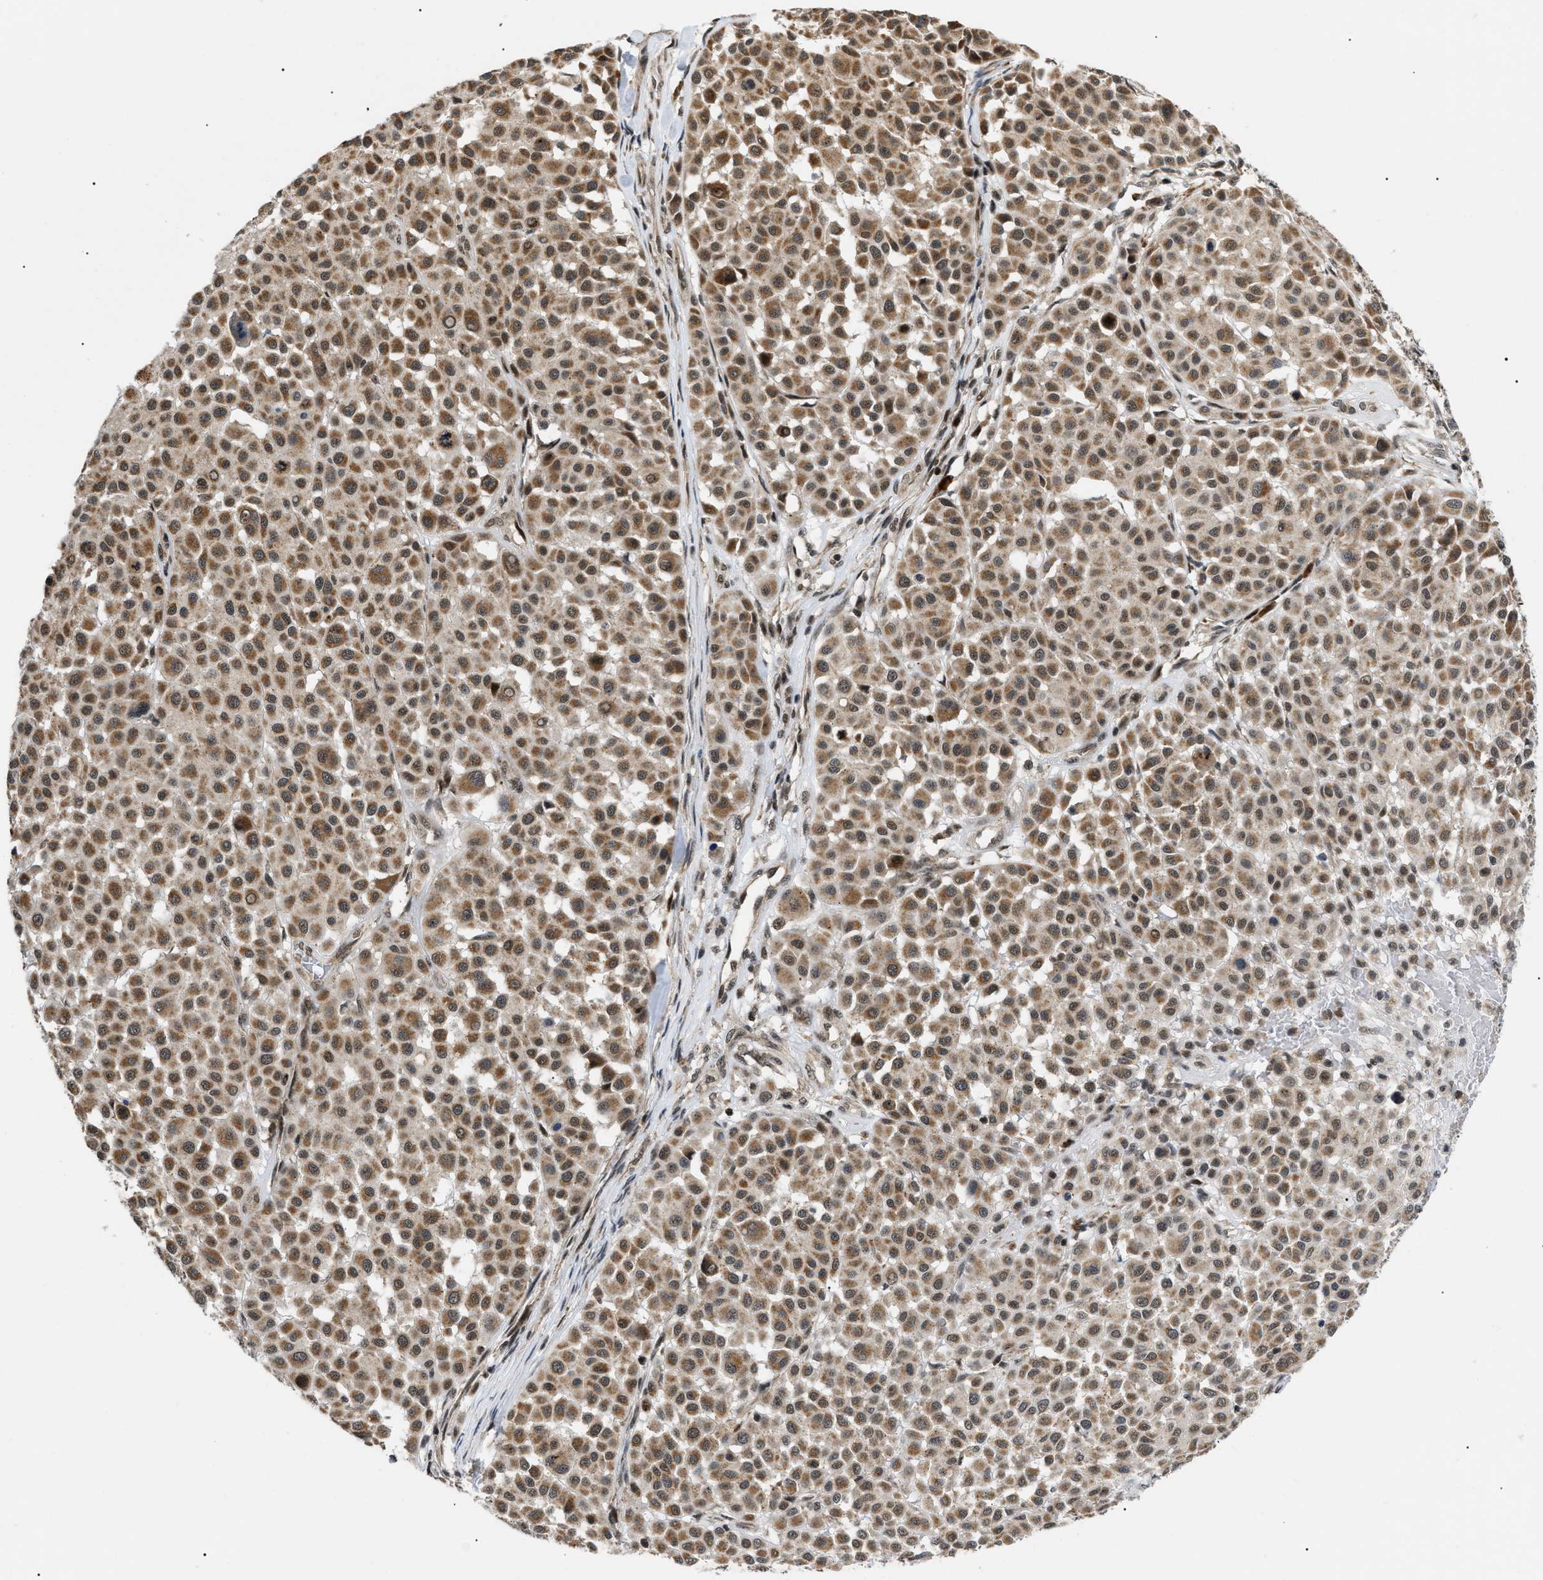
{"staining": {"intensity": "moderate", "quantity": ">75%", "location": "cytoplasmic/membranous"}, "tissue": "melanoma", "cell_type": "Tumor cells", "image_type": "cancer", "snomed": [{"axis": "morphology", "description": "Malignant melanoma, Metastatic site"}, {"axis": "topography", "description": "Soft tissue"}], "caption": "Approximately >75% of tumor cells in human melanoma exhibit moderate cytoplasmic/membranous protein staining as visualized by brown immunohistochemical staining.", "gene": "ZBTB11", "patient": {"sex": "male", "age": 41}}